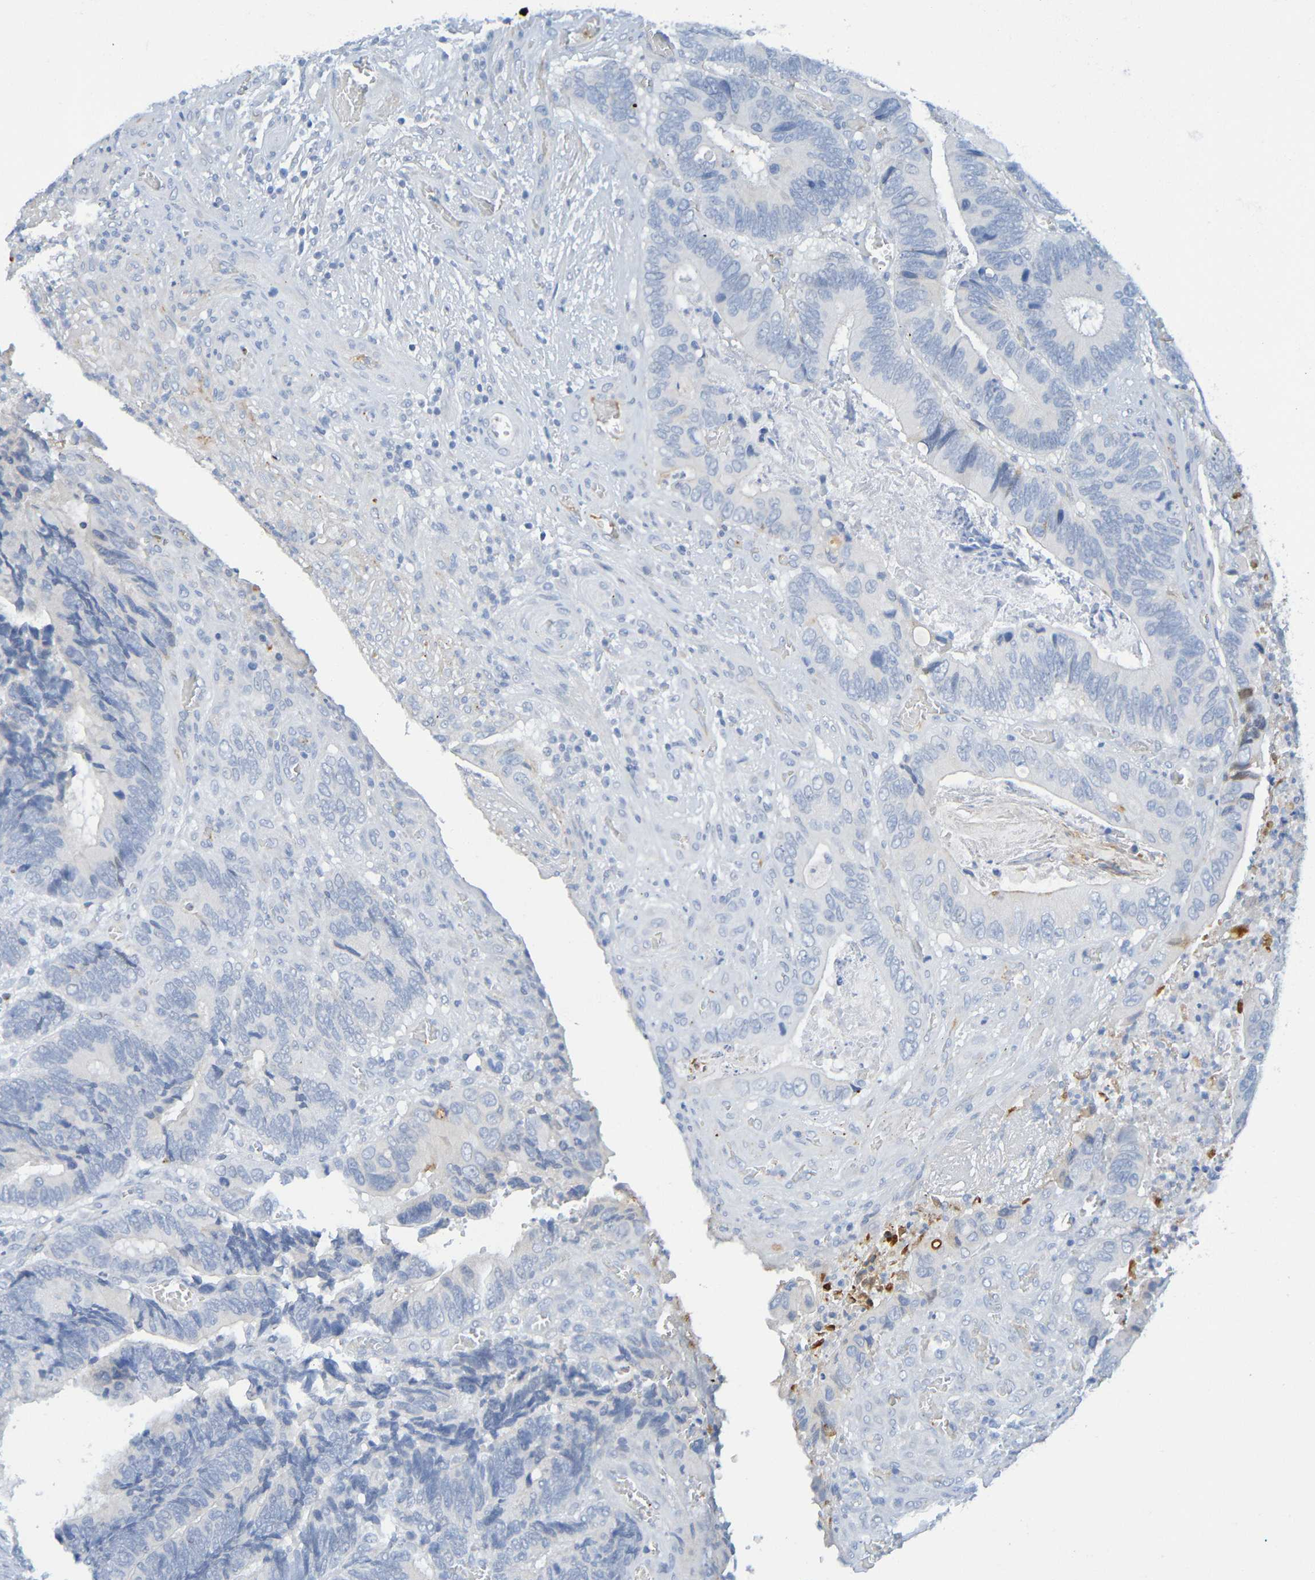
{"staining": {"intensity": "negative", "quantity": "none", "location": "none"}, "tissue": "colorectal cancer", "cell_type": "Tumor cells", "image_type": "cancer", "snomed": [{"axis": "morphology", "description": "Adenocarcinoma, NOS"}, {"axis": "topography", "description": "Colon"}], "caption": "There is no significant staining in tumor cells of adenocarcinoma (colorectal).", "gene": "IL10", "patient": {"sex": "male", "age": 72}}